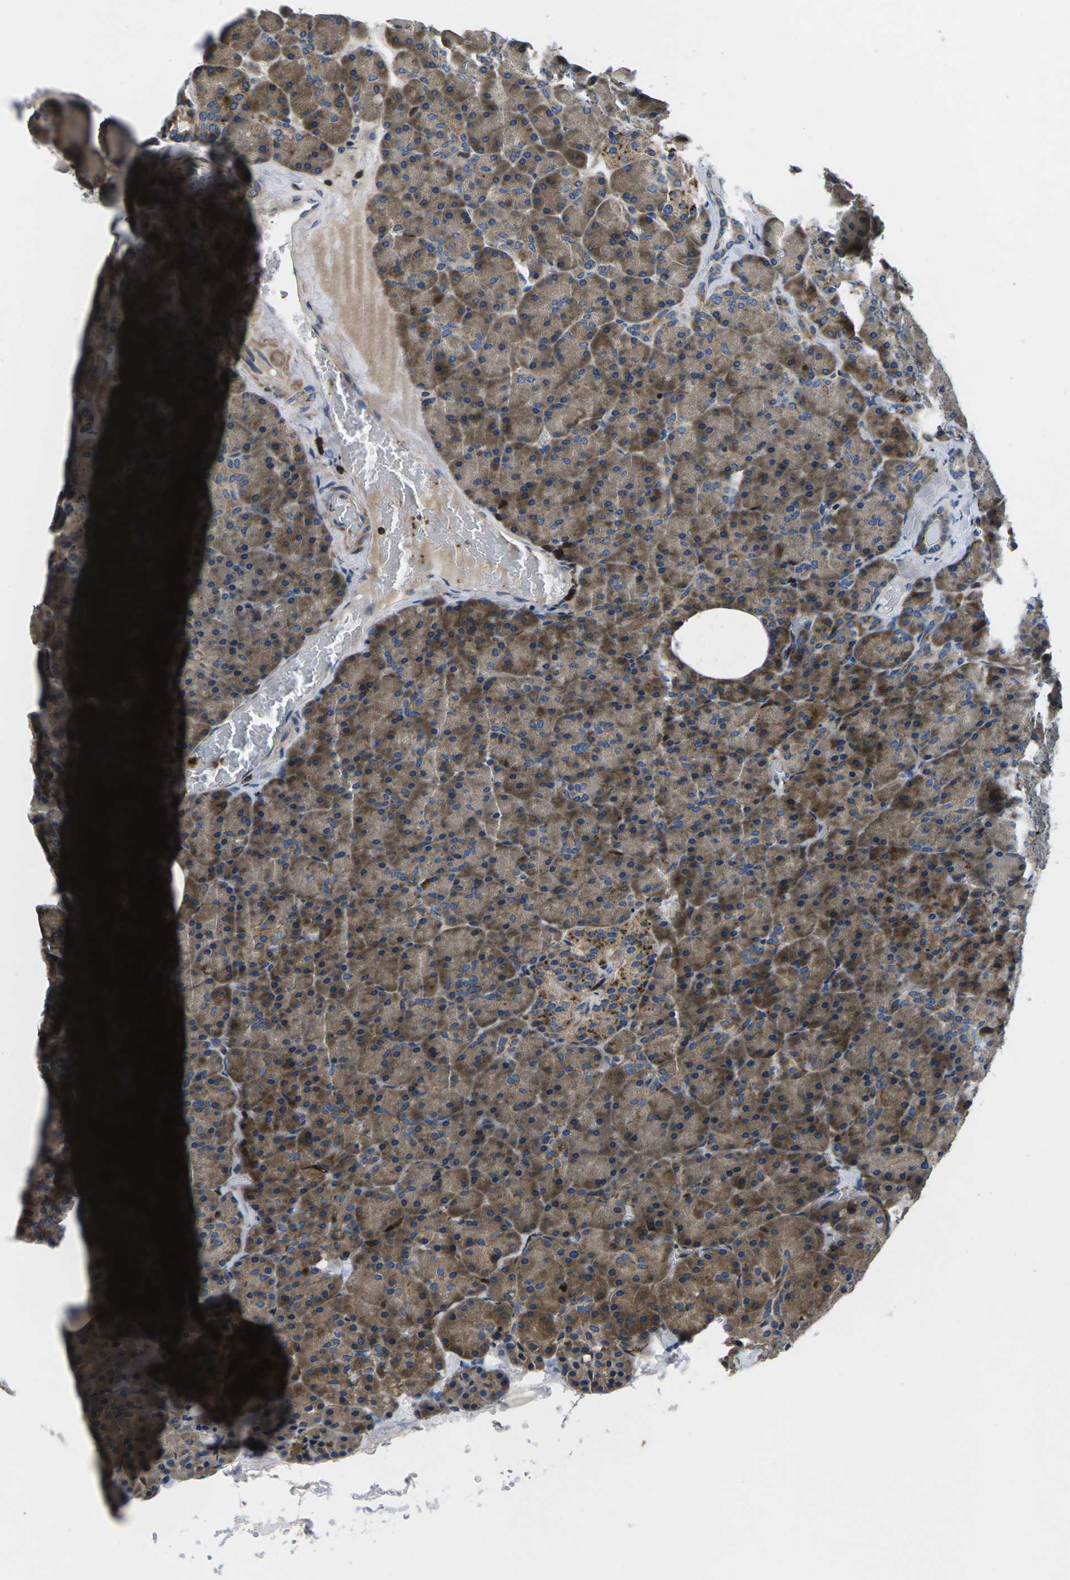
{"staining": {"intensity": "strong", "quantity": ">75%", "location": "cytoplasmic/membranous"}, "tissue": "pancreas", "cell_type": "Exocrine glandular cells", "image_type": "normal", "snomed": [{"axis": "morphology", "description": "Normal tissue, NOS"}, {"axis": "topography", "description": "Pancreas"}], "caption": "This is a photomicrograph of IHC staining of normal pancreas, which shows strong positivity in the cytoplasmic/membranous of exocrine glandular cells.", "gene": "PLCE1", "patient": {"sex": "female", "age": 35}}